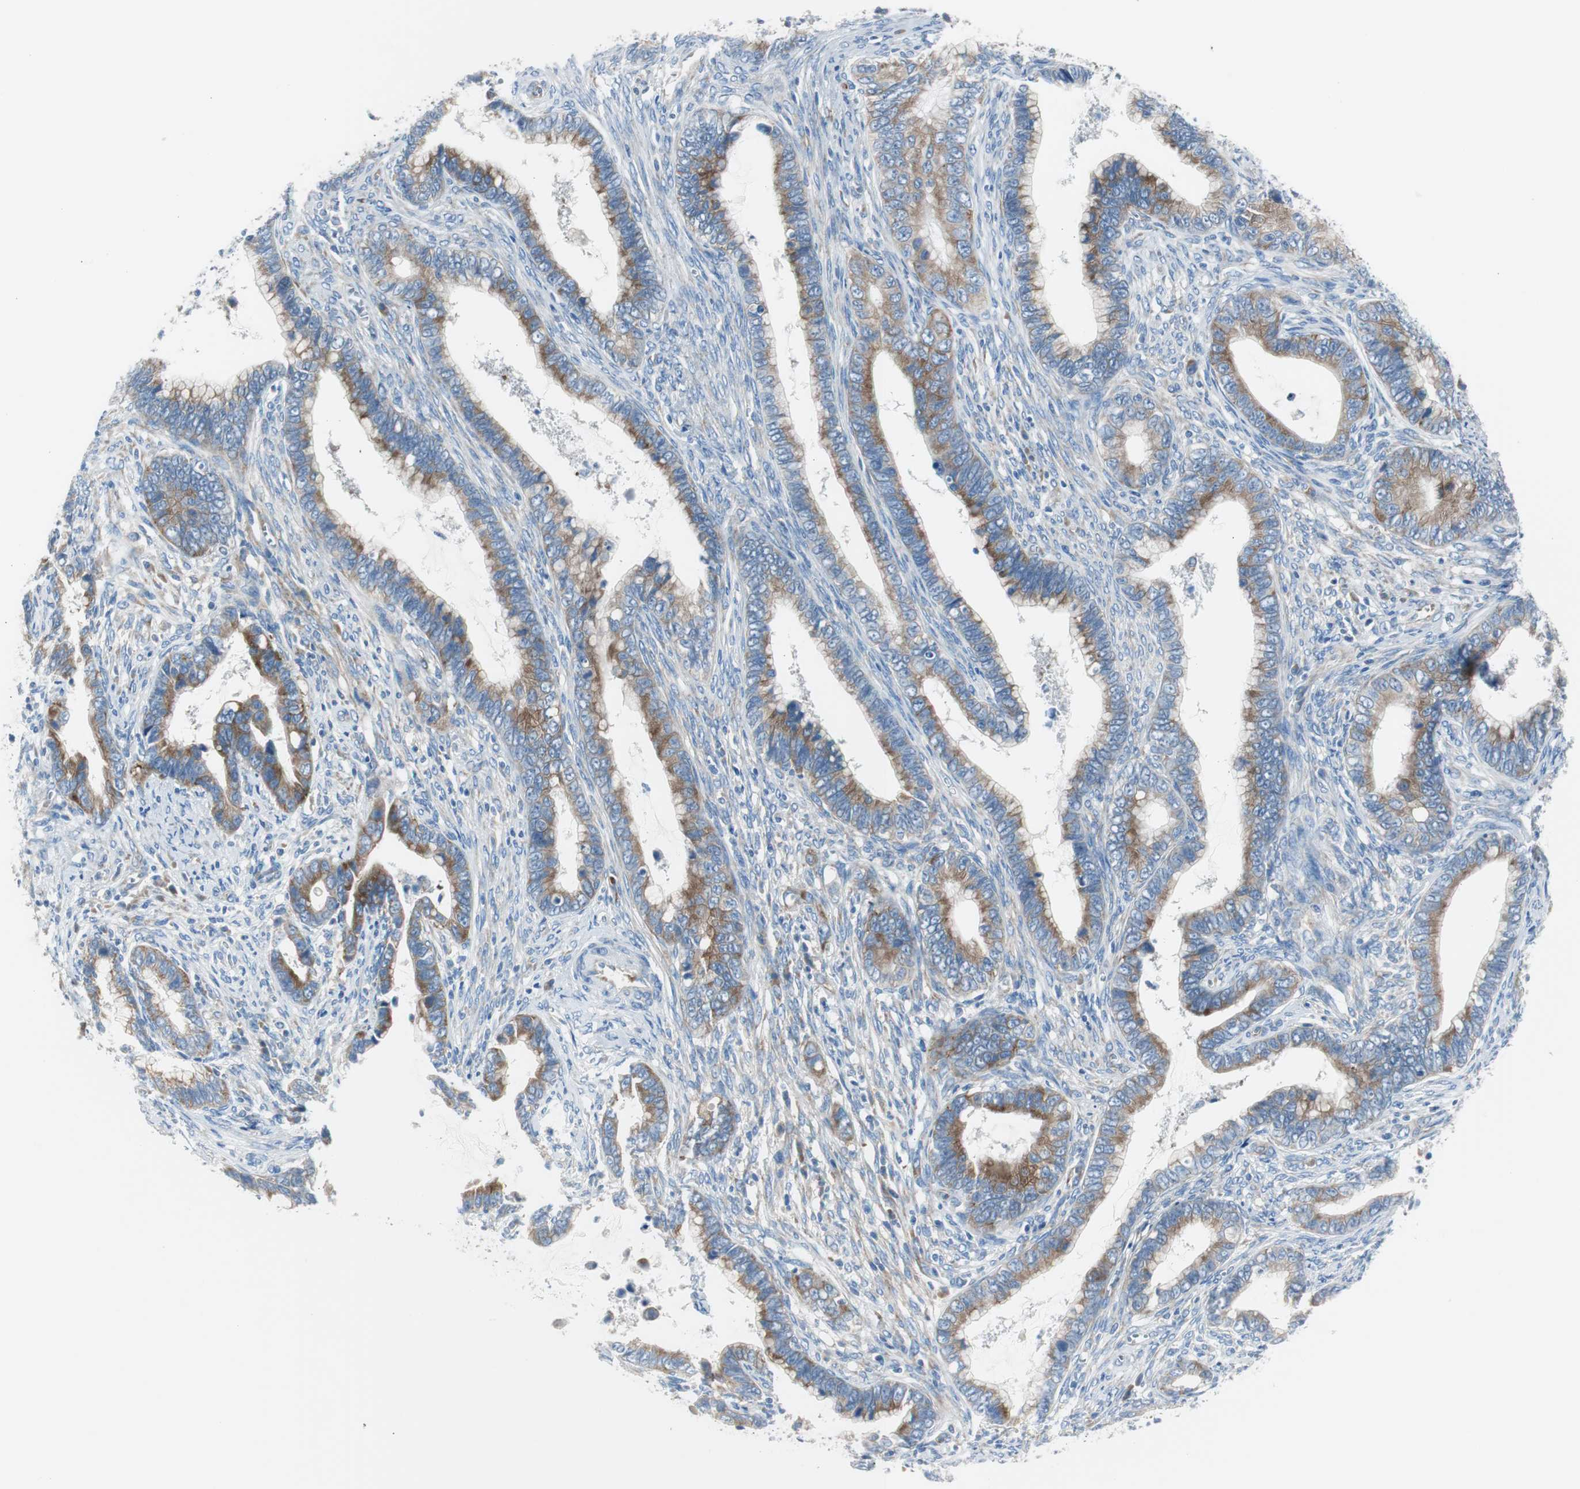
{"staining": {"intensity": "moderate", "quantity": ">75%", "location": "cytoplasmic/membranous"}, "tissue": "cervical cancer", "cell_type": "Tumor cells", "image_type": "cancer", "snomed": [{"axis": "morphology", "description": "Adenocarcinoma, NOS"}, {"axis": "topography", "description": "Cervix"}], "caption": "A medium amount of moderate cytoplasmic/membranous positivity is identified in about >75% of tumor cells in cervical cancer tissue.", "gene": "RPS12", "patient": {"sex": "female", "age": 44}}